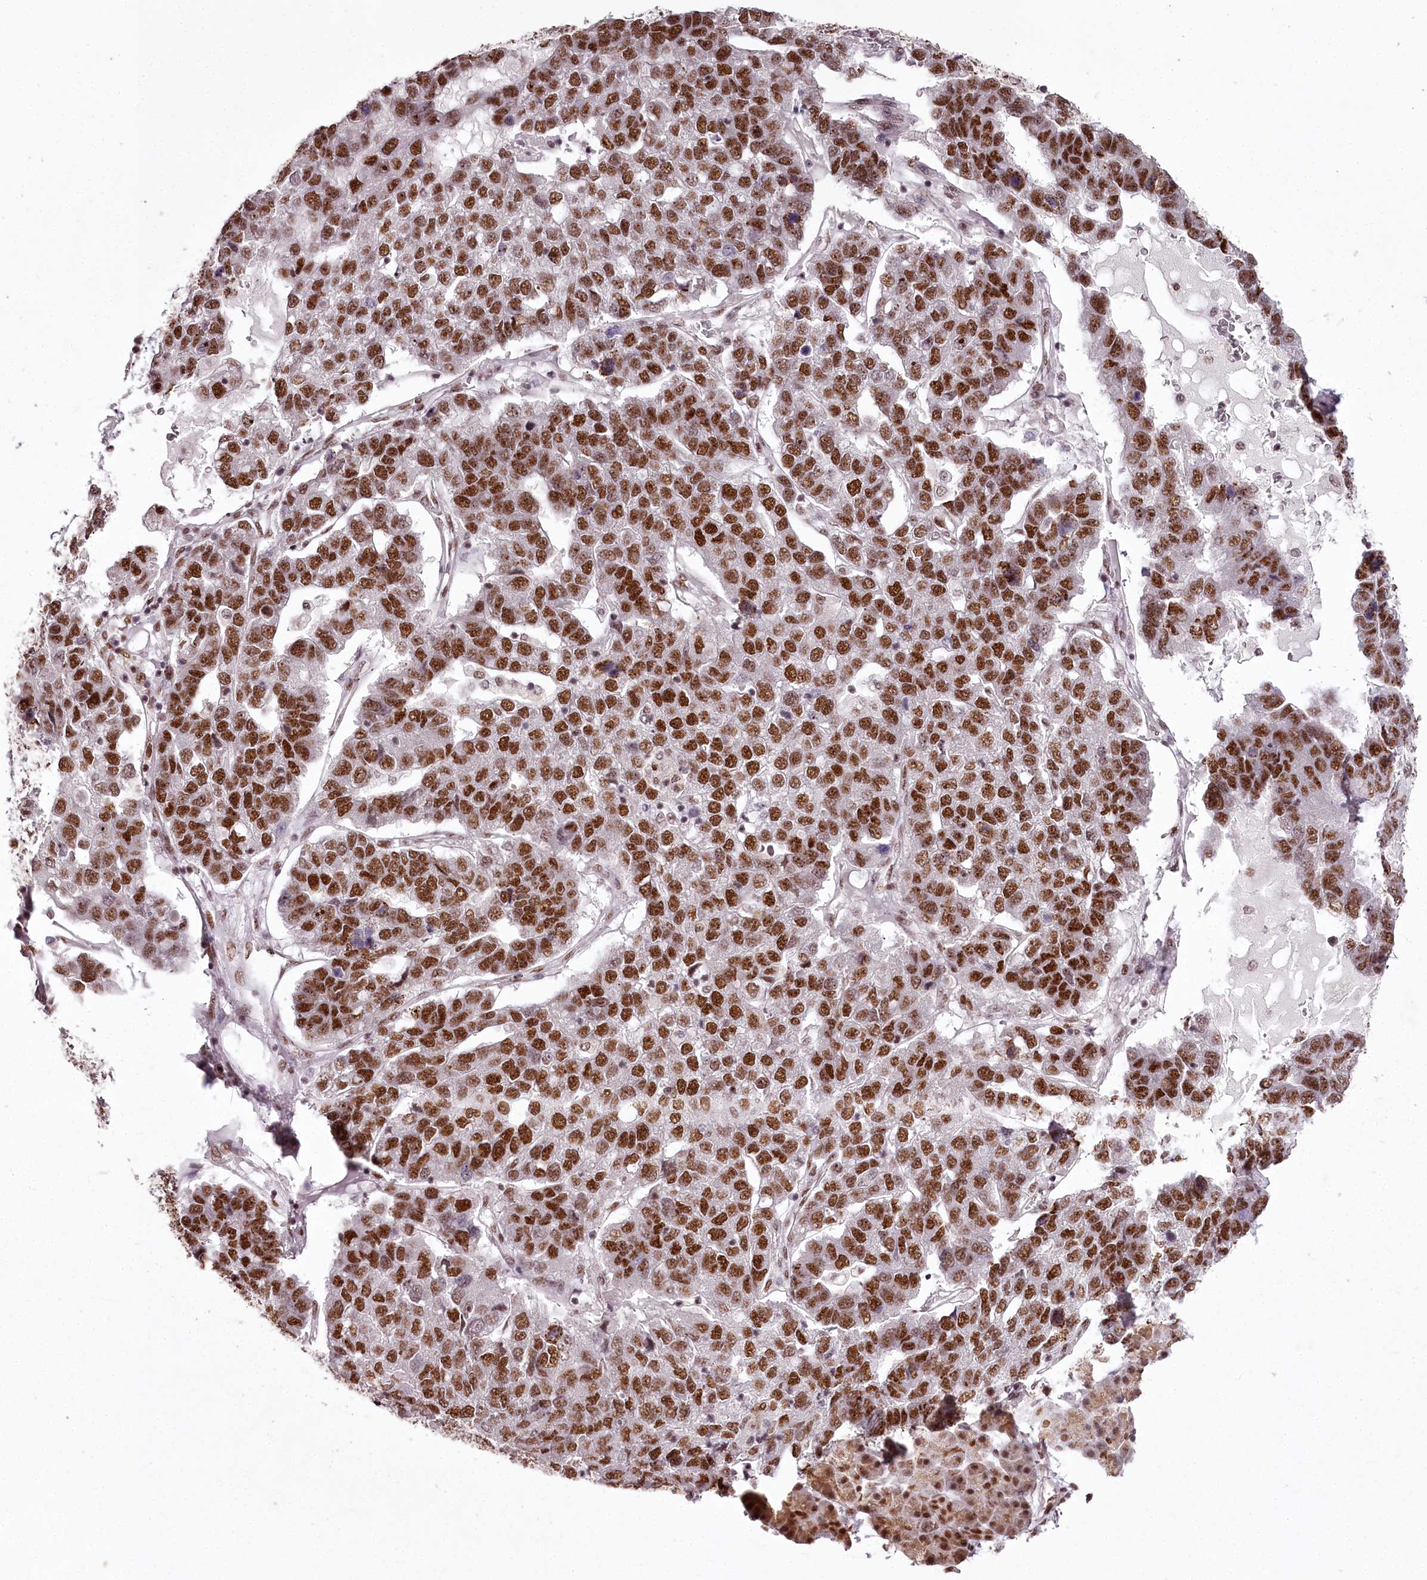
{"staining": {"intensity": "moderate", "quantity": ">75%", "location": "nuclear"}, "tissue": "pancreatic cancer", "cell_type": "Tumor cells", "image_type": "cancer", "snomed": [{"axis": "morphology", "description": "Adenocarcinoma, NOS"}, {"axis": "topography", "description": "Pancreas"}], "caption": "A micrograph of human pancreatic cancer (adenocarcinoma) stained for a protein displays moderate nuclear brown staining in tumor cells. The protein of interest is stained brown, and the nuclei are stained in blue (DAB (3,3'-diaminobenzidine) IHC with brightfield microscopy, high magnification).", "gene": "PSPC1", "patient": {"sex": "female", "age": 61}}